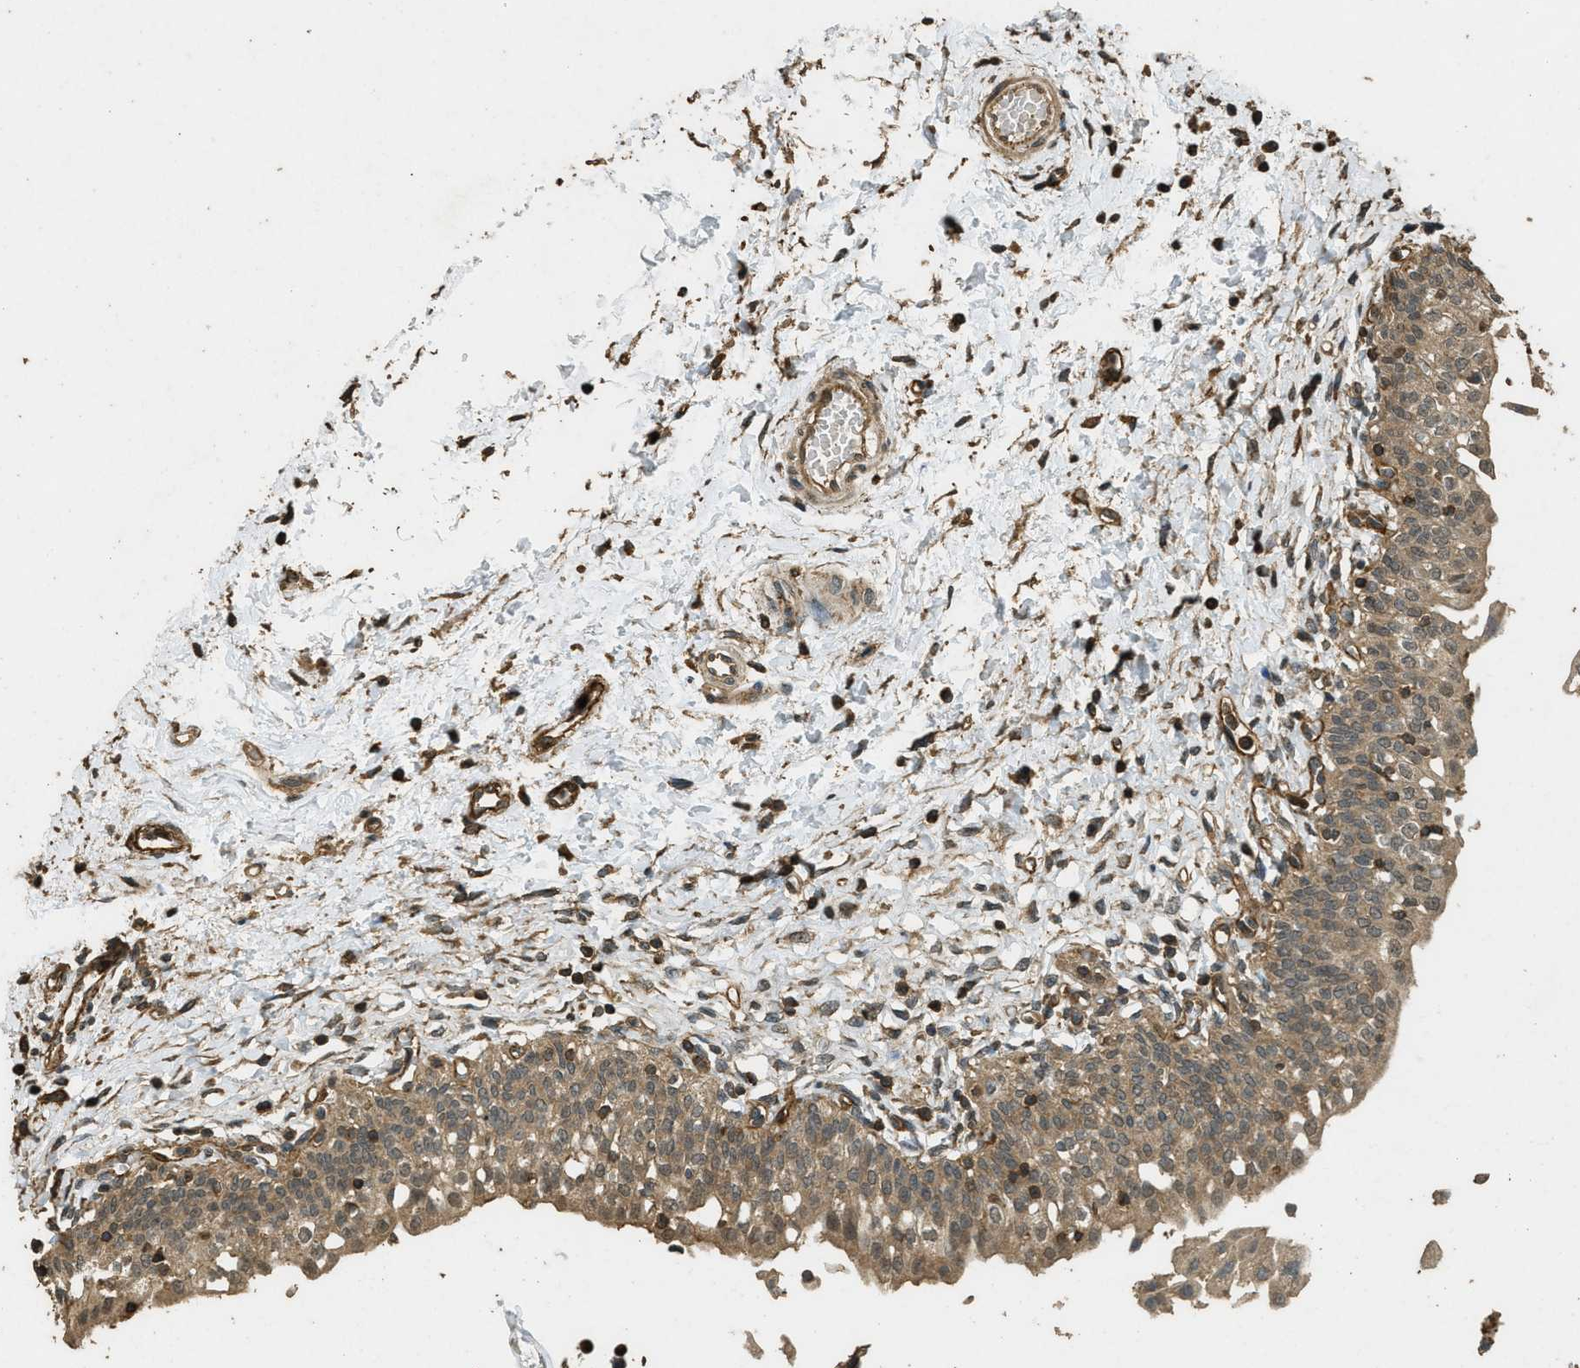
{"staining": {"intensity": "moderate", "quantity": ">75%", "location": "cytoplasmic/membranous,nuclear"}, "tissue": "urinary bladder", "cell_type": "Urothelial cells", "image_type": "normal", "snomed": [{"axis": "morphology", "description": "Normal tissue, NOS"}, {"axis": "topography", "description": "Urinary bladder"}], "caption": "High-power microscopy captured an immunohistochemistry image of normal urinary bladder, revealing moderate cytoplasmic/membranous,nuclear positivity in about >75% of urothelial cells. The staining is performed using DAB (3,3'-diaminobenzidine) brown chromogen to label protein expression. The nuclei are counter-stained blue using hematoxylin.", "gene": "PPP6R3", "patient": {"sex": "male", "age": 55}}